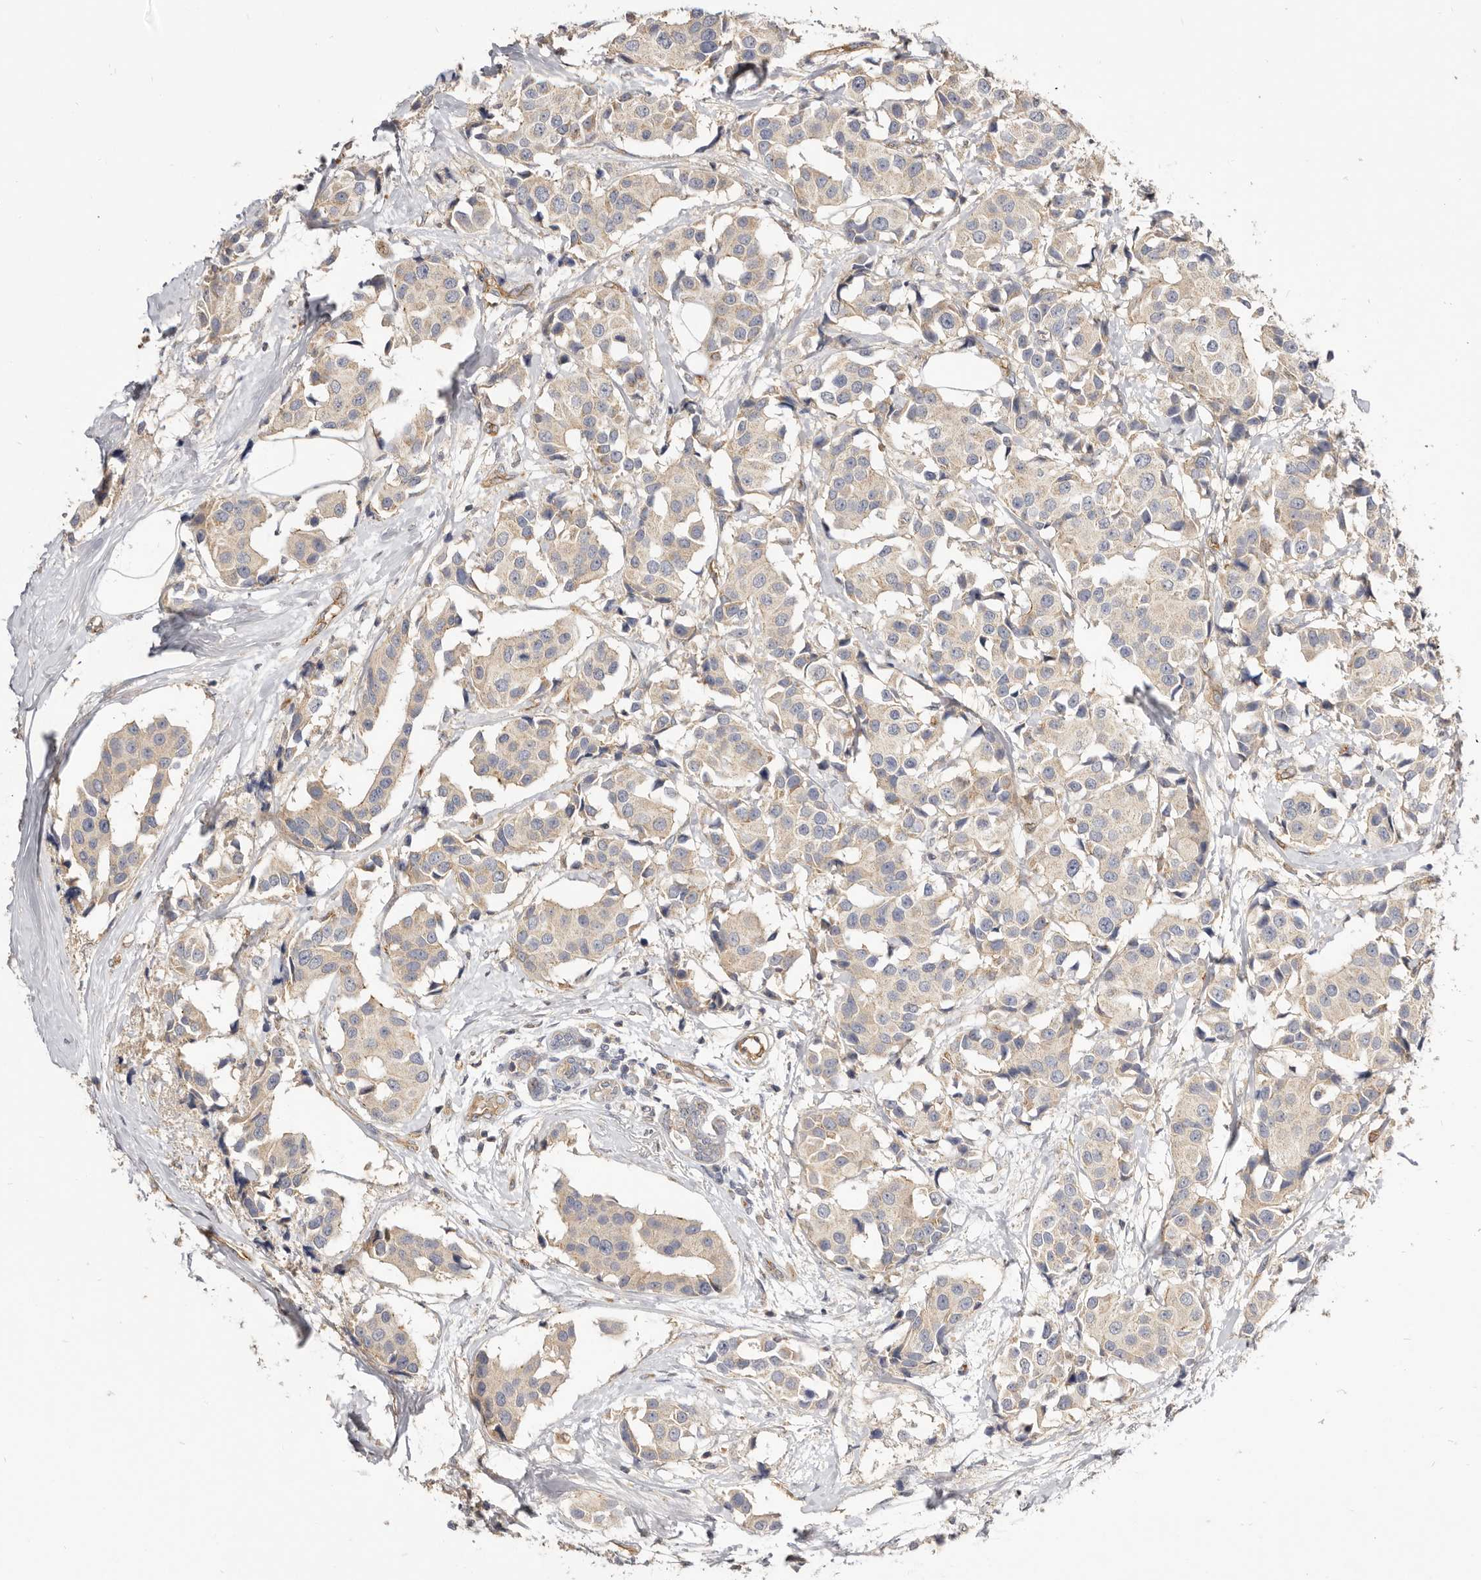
{"staining": {"intensity": "weak", "quantity": ">75%", "location": "cytoplasmic/membranous"}, "tissue": "breast cancer", "cell_type": "Tumor cells", "image_type": "cancer", "snomed": [{"axis": "morphology", "description": "Normal tissue, NOS"}, {"axis": "morphology", "description": "Duct carcinoma"}, {"axis": "topography", "description": "Breast"}], "caption": "Immunohistochemical staining of breast cancer demonstrates low levels of weak cytoplasmic/membranous expression in approximately >75% of tumor cells.", "gene": "ADAMTS9", "patient": {"sex": "female", "age": 39}}